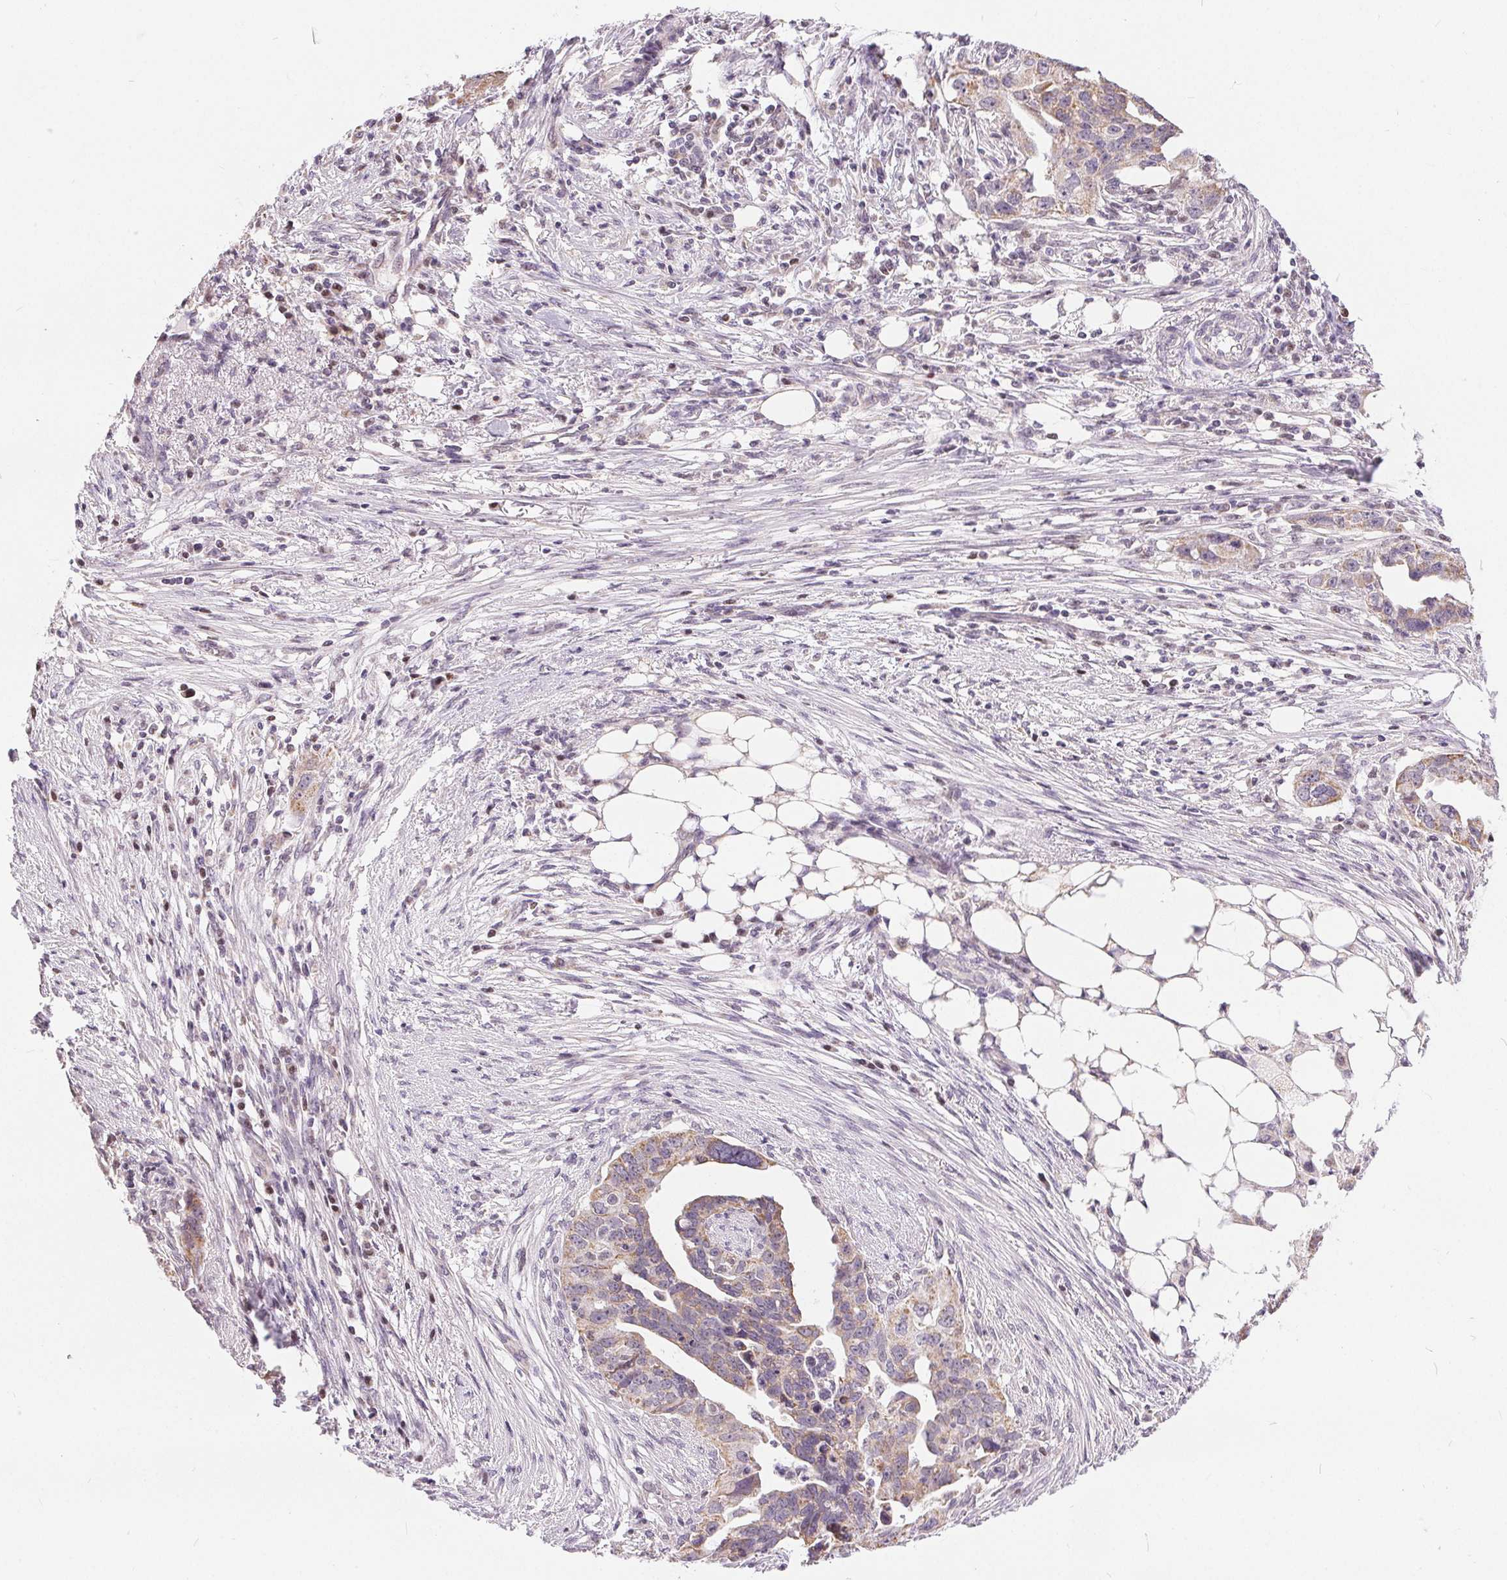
{"staining": {"intensity": "weak", "quantity": "25%-75%", "location": "cytoplasmic/membranous"}, "tissue": "ovarian cancer", "cell_type": "Tumor cells", "image_type": "cancer", "snomed": [{"axis": "morphology", "description": "Carcinoma, endometroid"}, {"axis": "morphology", "description": "Cystadenocarcinoma, serous, NOS"}, {"axis": "topography", "description": "Ovary"}], "caption": "The immunohistochemical stain labels weak cytoplasmic/membranous expression in tumor cells of endometroid carcinoma (ovarian) tissue.", "gene": "POU2F2", "patient": {"sex": "female", "age": 45}}